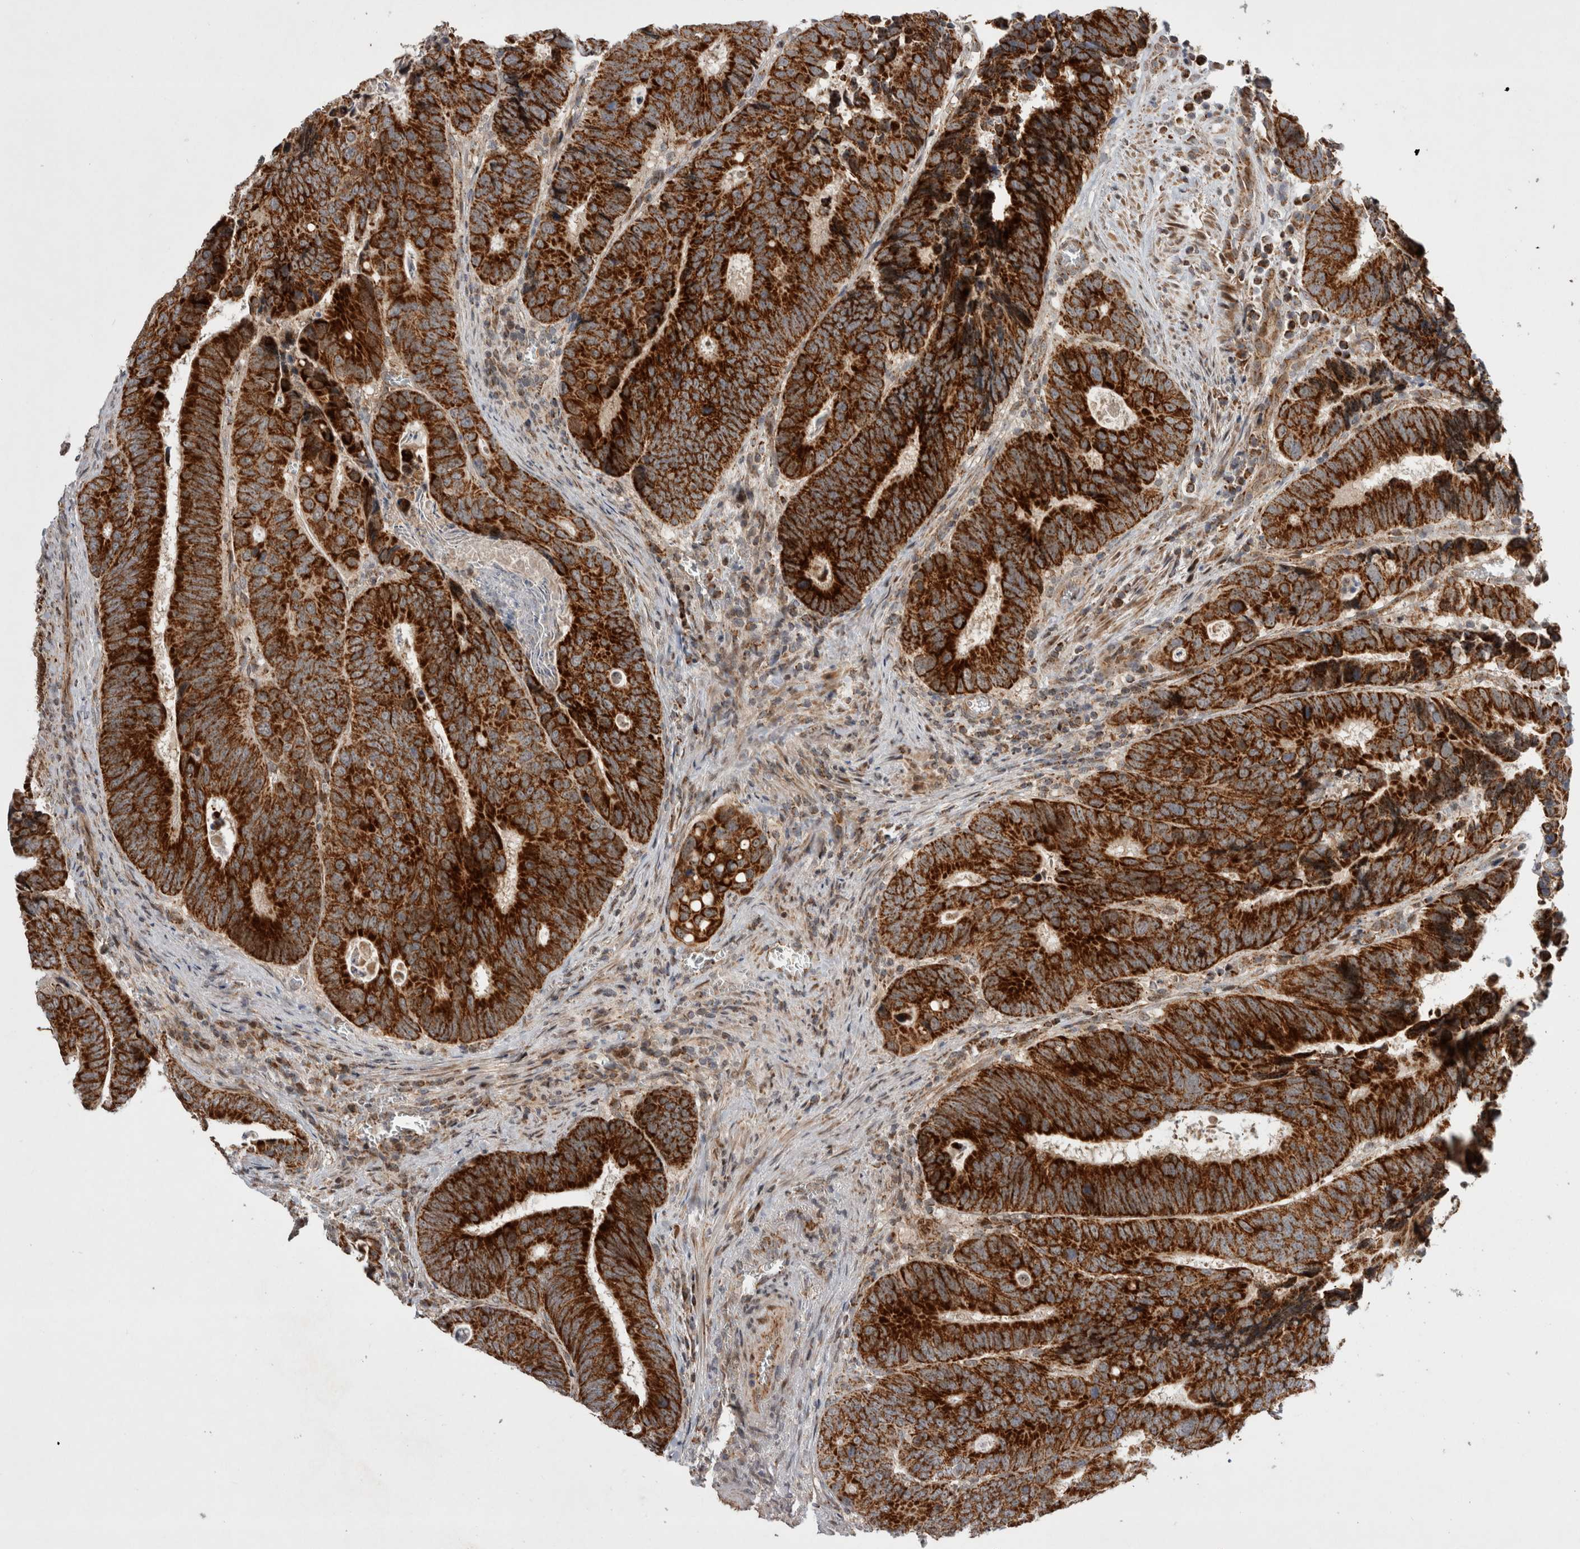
{"staining": {"intensity": "strong", "quantity": ">75%", "location": "cytoplasmic/membranous"}, "tissue": "colorectal cancer", "cell_type": "Tumor cells", "image_type": "cancer", "snomed": [{"axis": "morphology", "description": "Inflammation, NOS"}, {"axis": "morphology", "description": "Adenocarcinoma, NOS"}, {"axis": "topography", "description": "Colon"}], "caption": "Immunohistochemistry (IHC) of colorectal cancer (adenocarcinoma) reveals high levels of strong cytoplasmic/membranous staining in about >75% of tumor cells.", "gene": "MRPL37", "patient": {"sex": "male", "age": 72}}